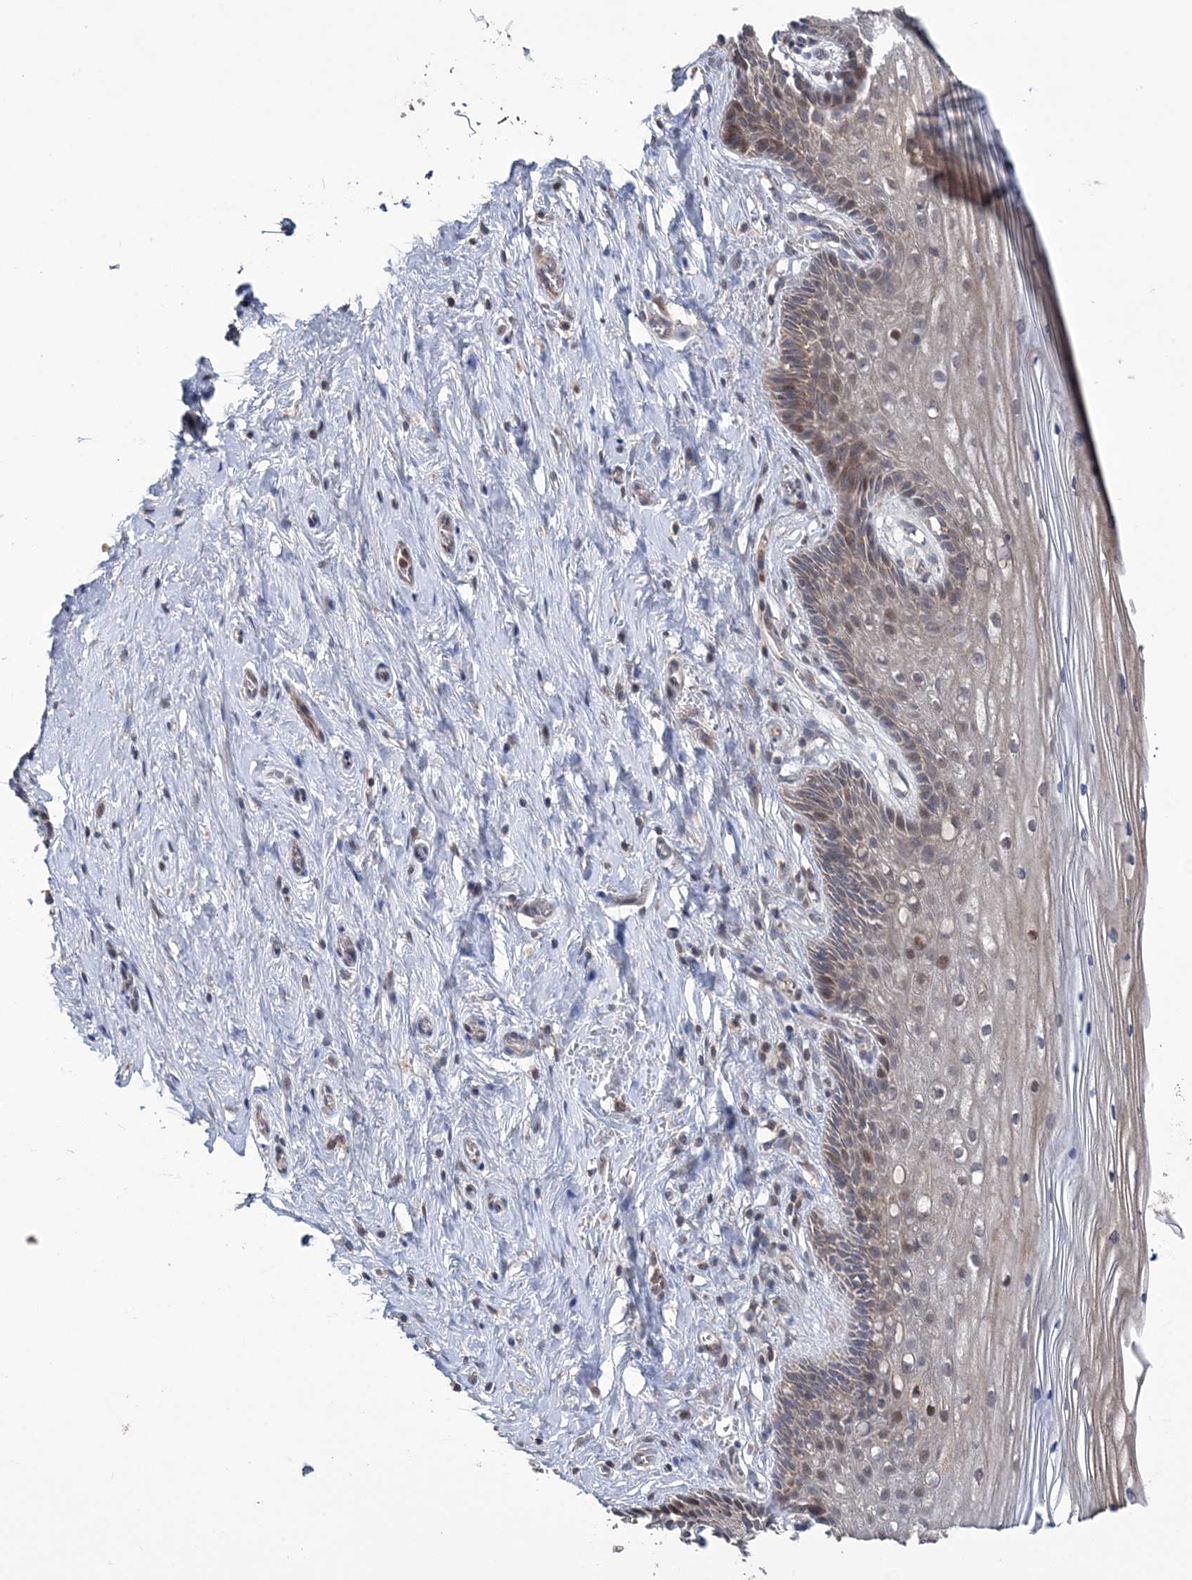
{"staining": {"intensity": "moderate", "quantity": "25%-75%", "location": "cytoplasmic/membranous"}, "tissue": "cervix", "cell_type": "Glandular cells", "image_type": "normal", "snomed": [{"axis": "morphology", "description": "Normal tissue, NOS"}, {"axis": "topography", "description": "Cervix"}], "caption": "Immunohistochemical staining of benign cervix reveals 25%-75% levels of moderate cytoplasmic/membranous protein staining in approximately 25%-75% of glandular cells. (DAB IHC, brown staining for protein, blue staining for nuclei).", "gene": "PPP2R2B", "patient": {"sex": "female", "age": 33}}